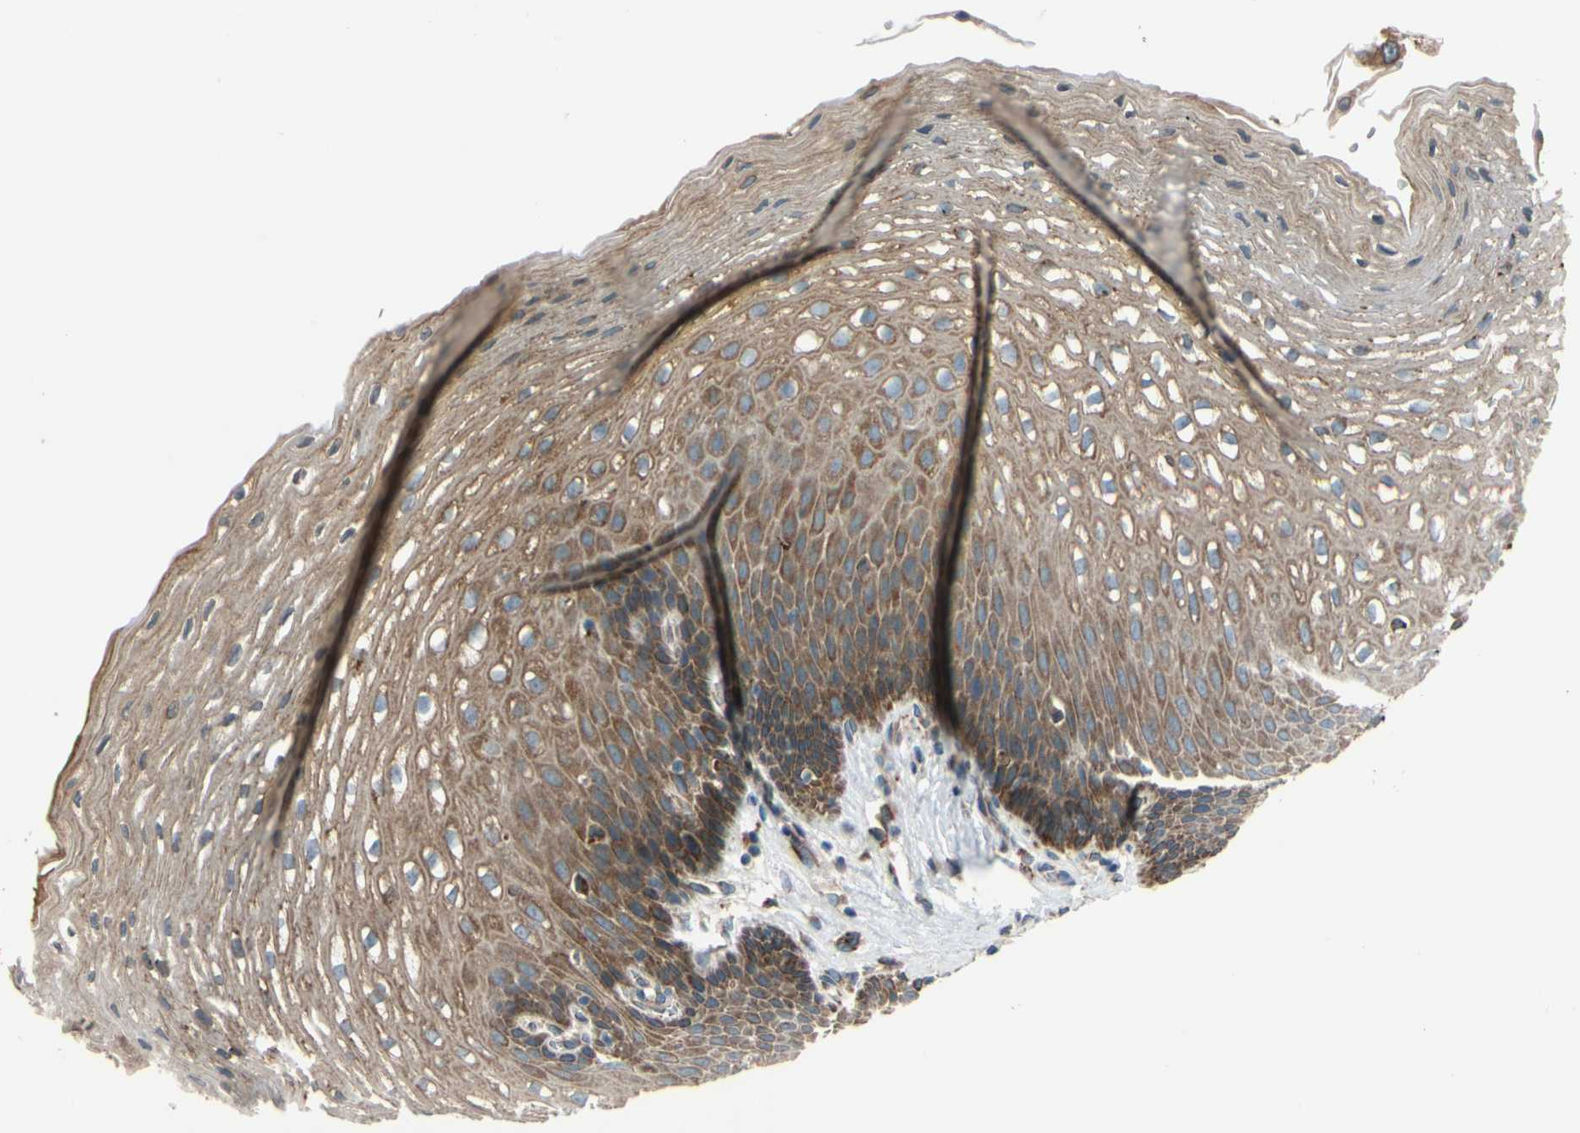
{"staining": {"intensity": "moderate", "quantity": ">75%", "location": "cytoplasmic/membranous"}, "tissue": "esophagus", "cell_type": "Squamous epithelial cells", "image_type": "normal", "snomed": [{"axis": "morphology", "description": "Normal tissue, NOS"}, {"axis": "topography", "description": "Esophagus"}], "caption": "An image showing moderate cytoplasmic/membranous staining in approximately >75% of squamous epithelial cells in unremarkable esophagus, as visualized by brown immunohistochemical staining.", "gene": "RPN2", "patient": {"sex": "male", "age": 48}}